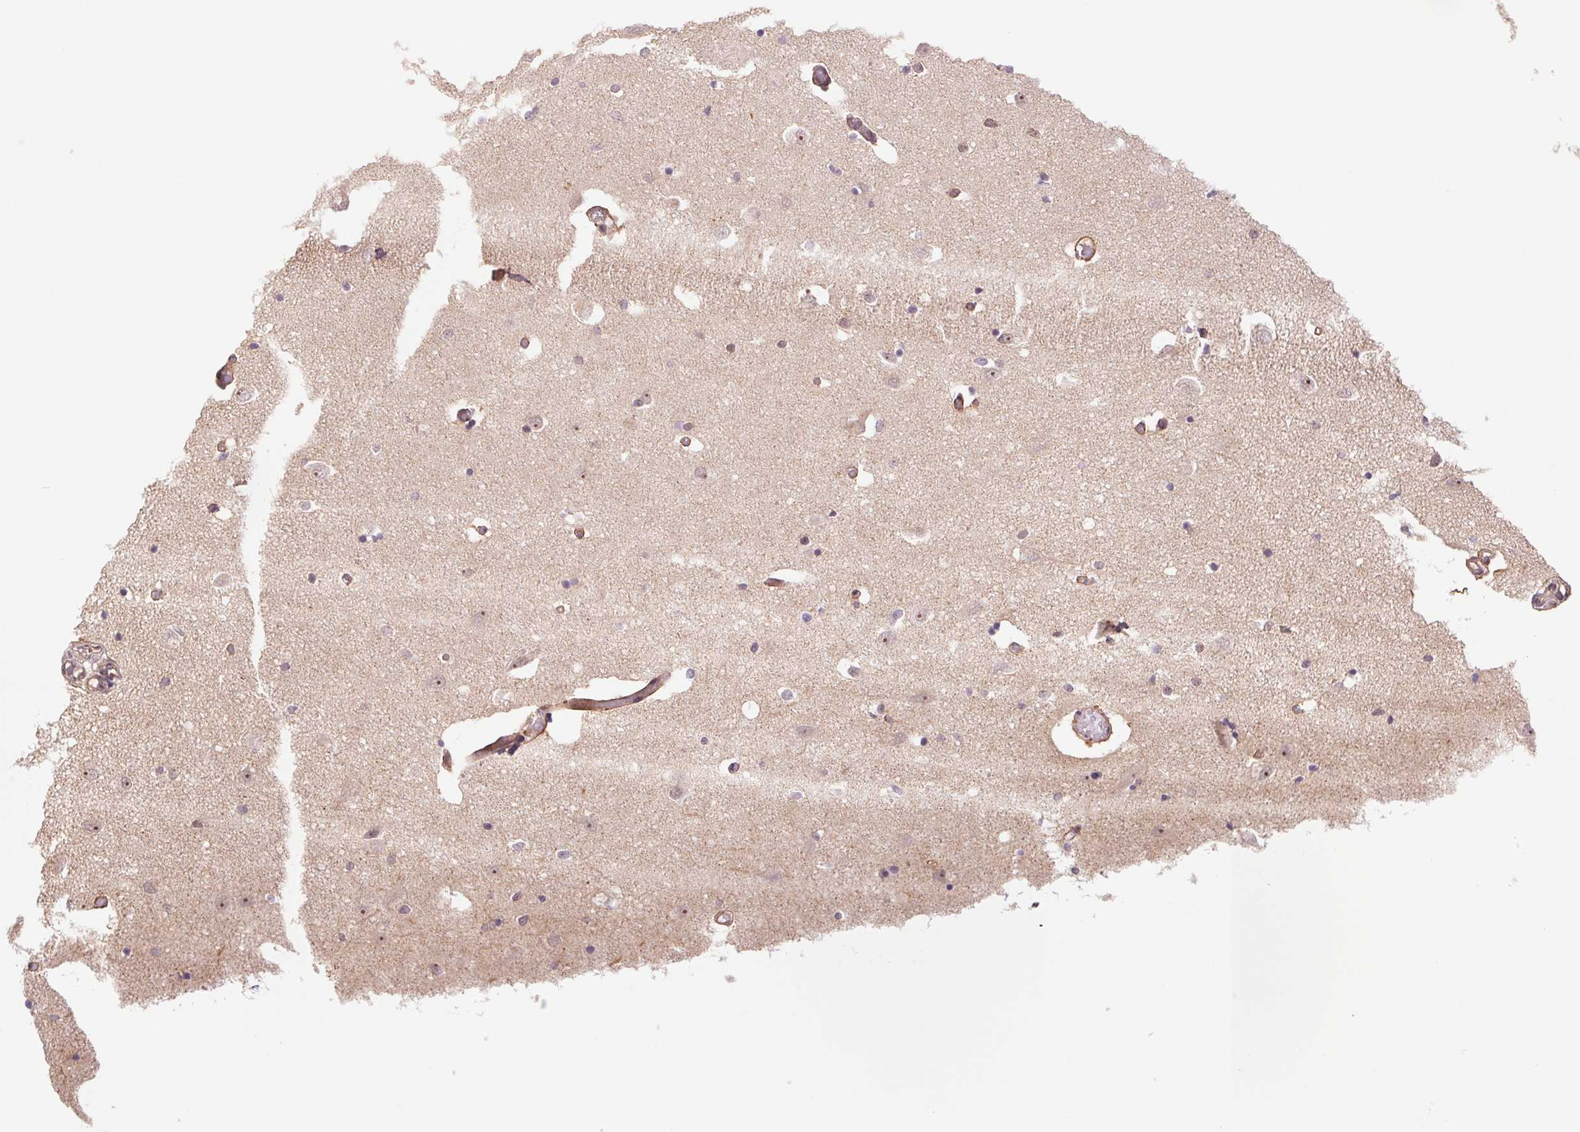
{"staining": {"intensity": "negative", "quantity": "none", "location": "none"}, "tissue": "caudate", "cell_type": "Glial cells", "image_type": "normal", "snomed": [{"axis": "morphology", "description": "Normal tissue, NOS"}, {"axis": "topography", "description": "Lateral ventricle wall"}, {"axis": "topography", "description": "Hippocampus"}], "caption": "Immunohistochemistry (IHC) micrograph of normal caudate stained for a protein (brown), which reveals no positivity in glial cells.", "gene": "CWC25", "patient": {"sex": "female", "age": 63}}